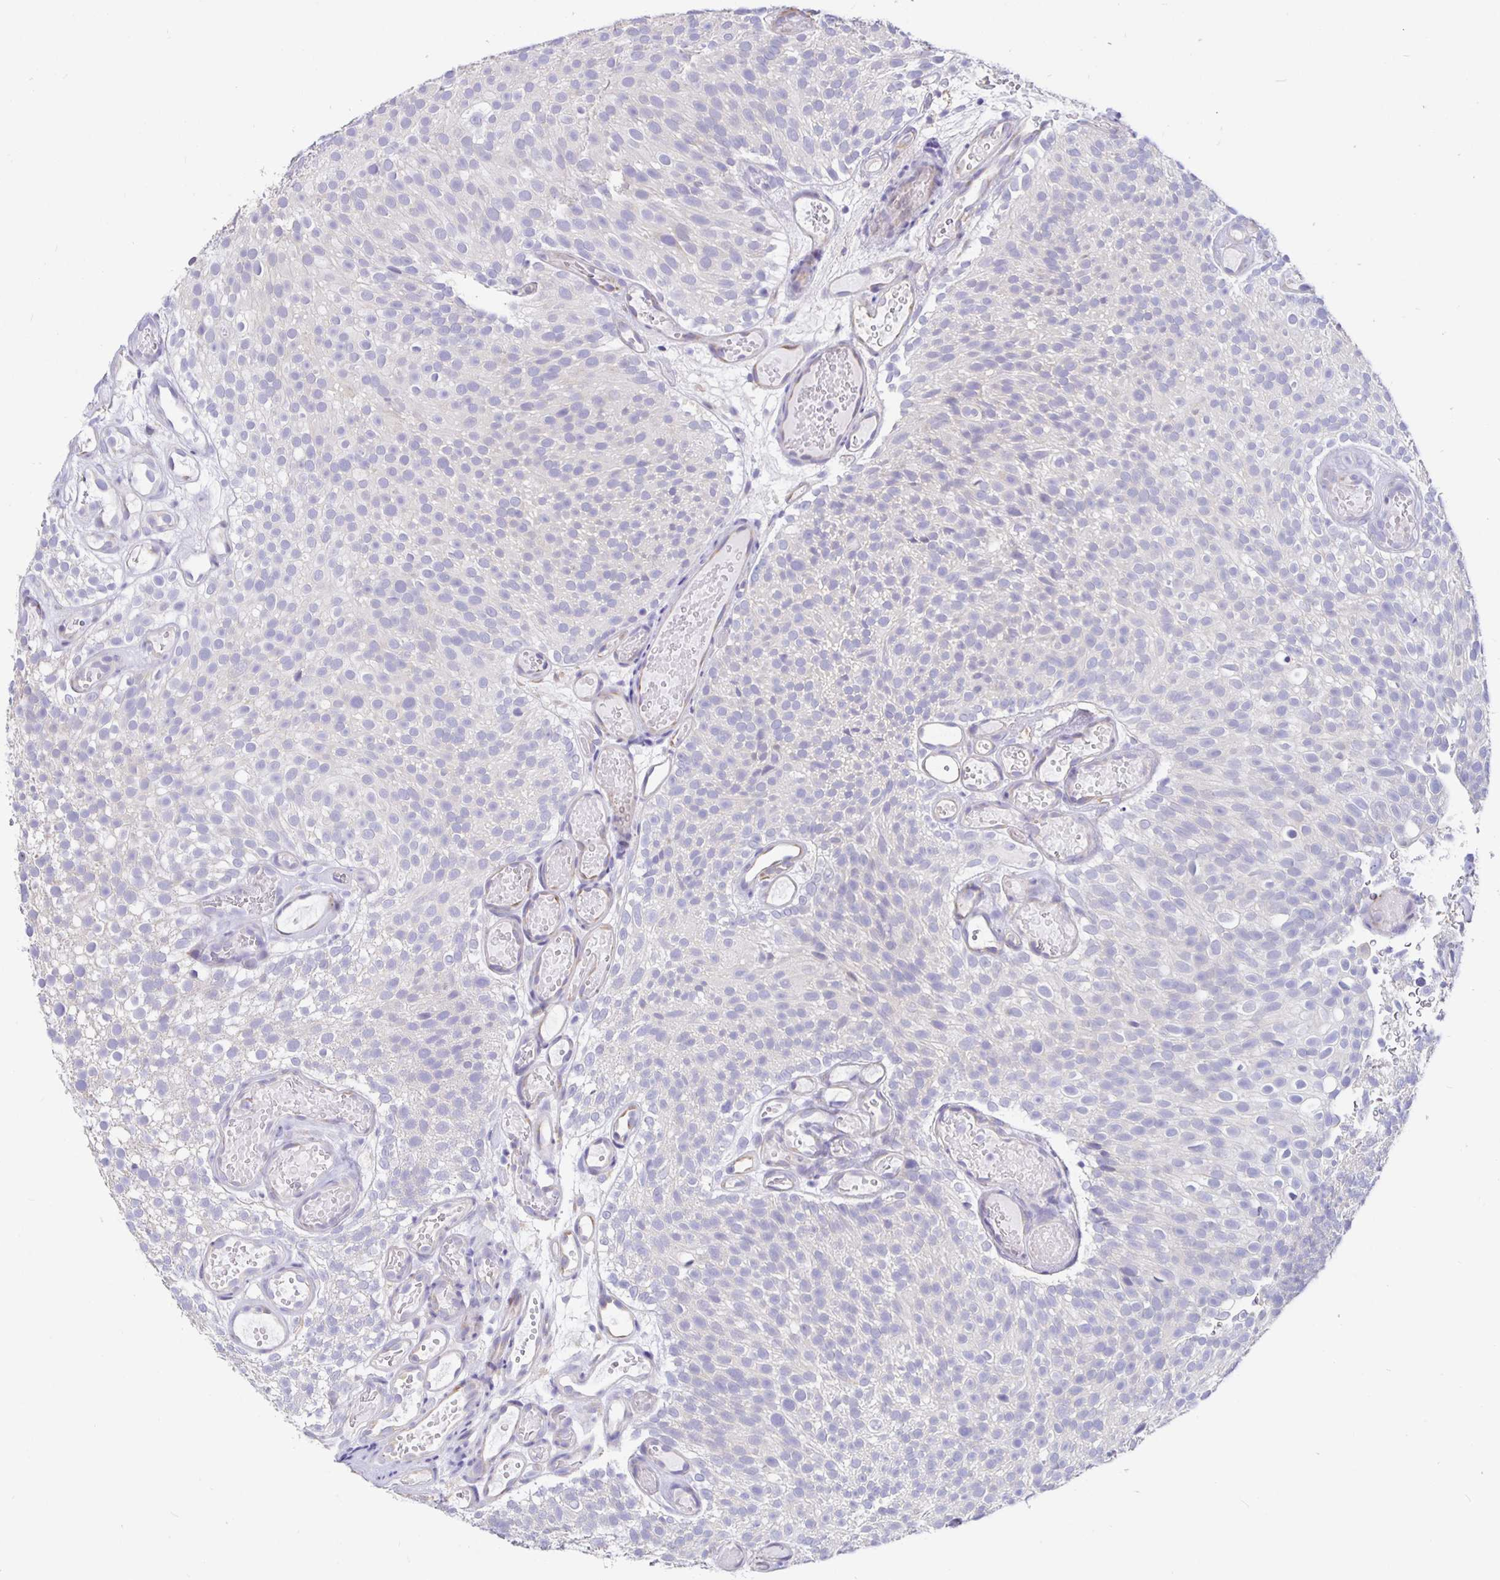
{"staining": {"intensity": "negative", "quantity": "none", "location": "none"}, "tissue": "urothelial cancer", "cell_type": "Tumor cells", "image_type": "cancer", "snomed": [{"axis": "morphology", "description": "Urothelial carcinoma, Low grade"}, {"axis": "topography", "description": "Urinary bladder"}], "caption": "Human urothelial cancer stained for a protein using immunohistochemistry exhibits no expression in tumor cells.", "gene": "DNAI2", "patient": {"sex": "male", "age": 78}}